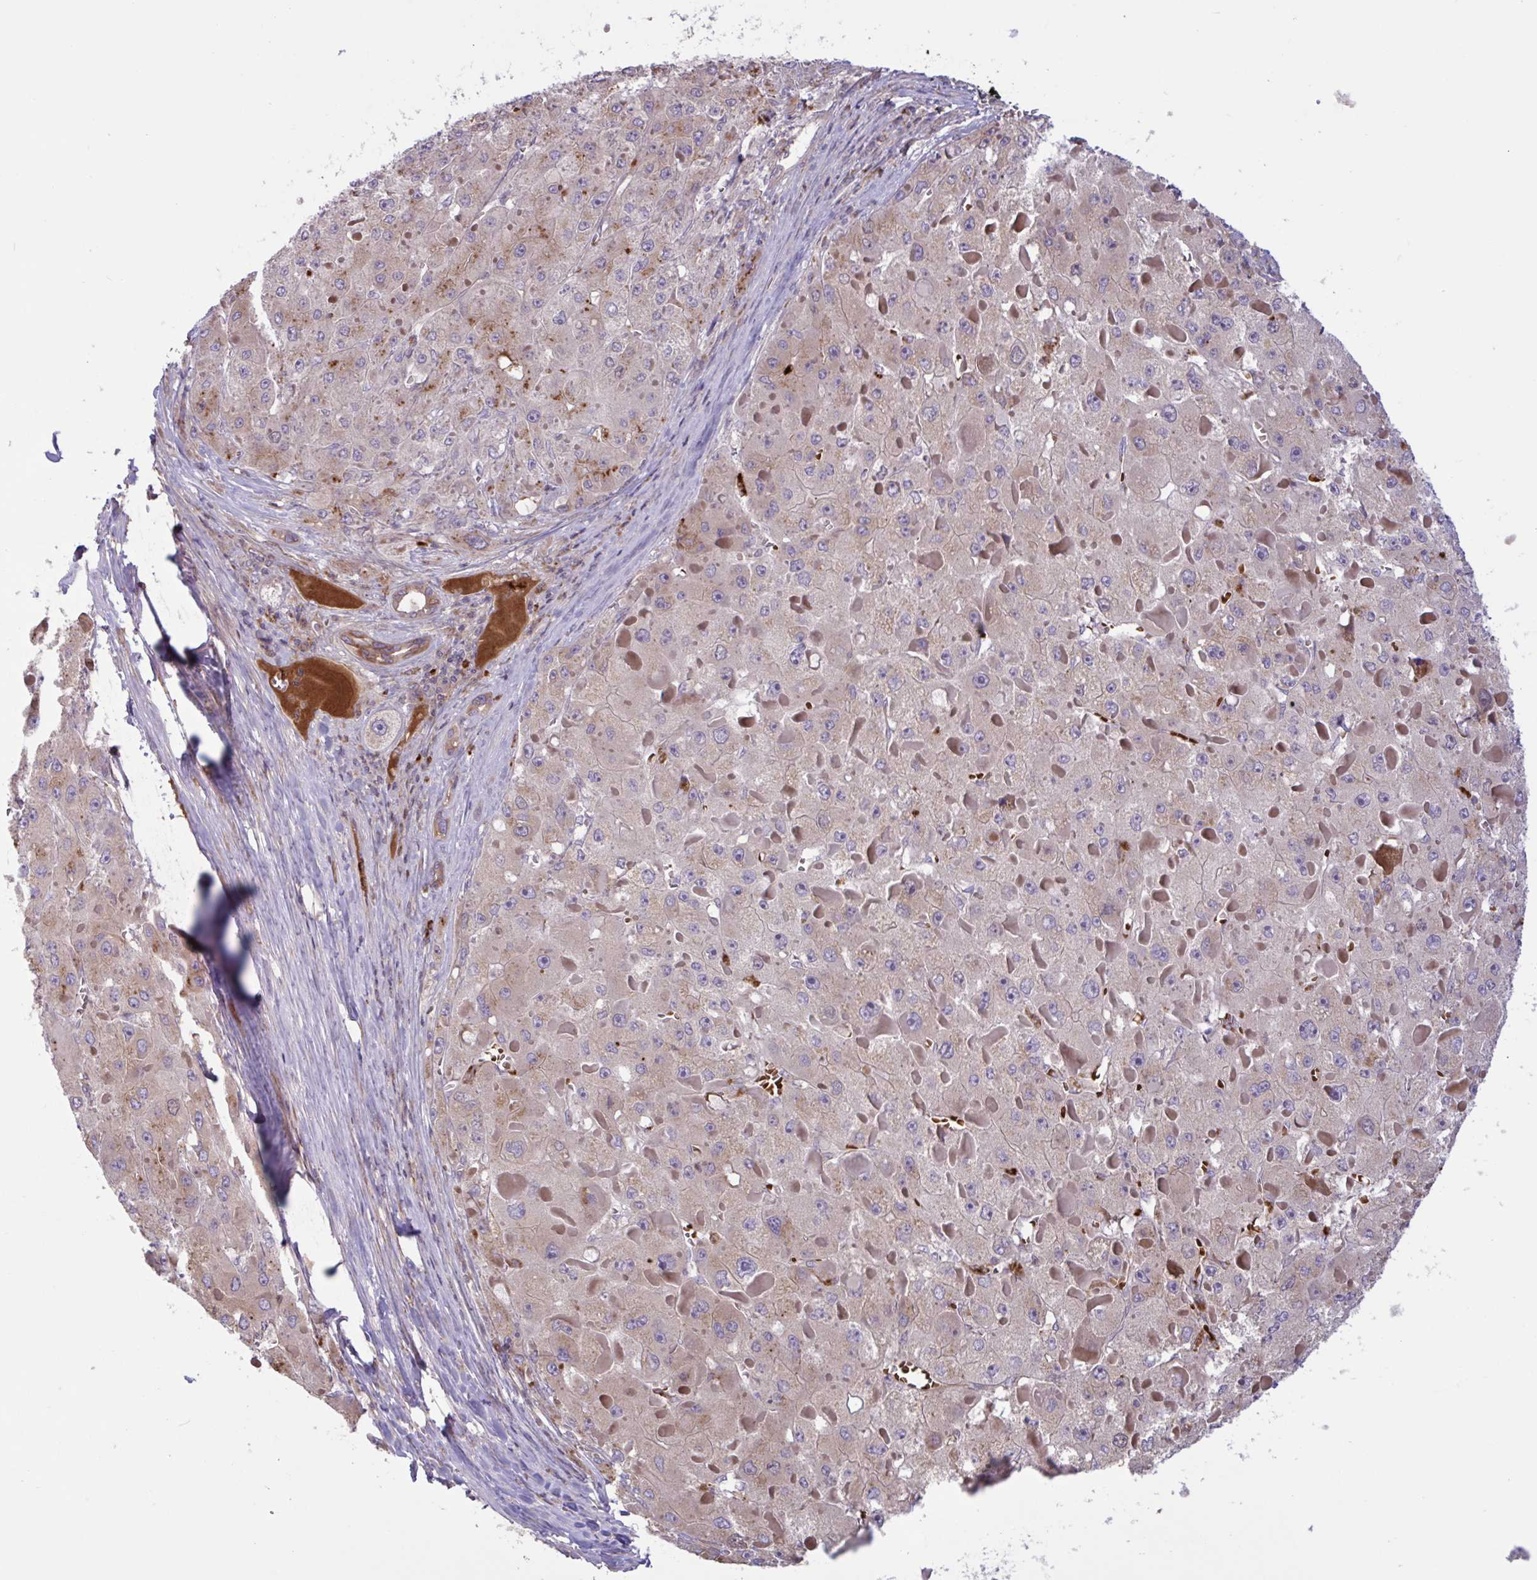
{"staining": {"intensity": "weak", "quantity": ">75%", "location": "cytoplasmic/membranous"}, "tissue": "liver cancer", "cell_type": "Tumor cells", "image_type": "cancer", "snomed": [{"axis": "morphology", "description": "Carcinoma, Hepatocellular, NOS"}, {"axis": "topography", "description": "Liver"}], "caption": "The image displays a brown stain indicating the presence of a protein in the cytoplasmic/membranous of tumor cells in liver cancer.", "gene": "IL1R1", "patient": {"sex": "female", "age": 73}}